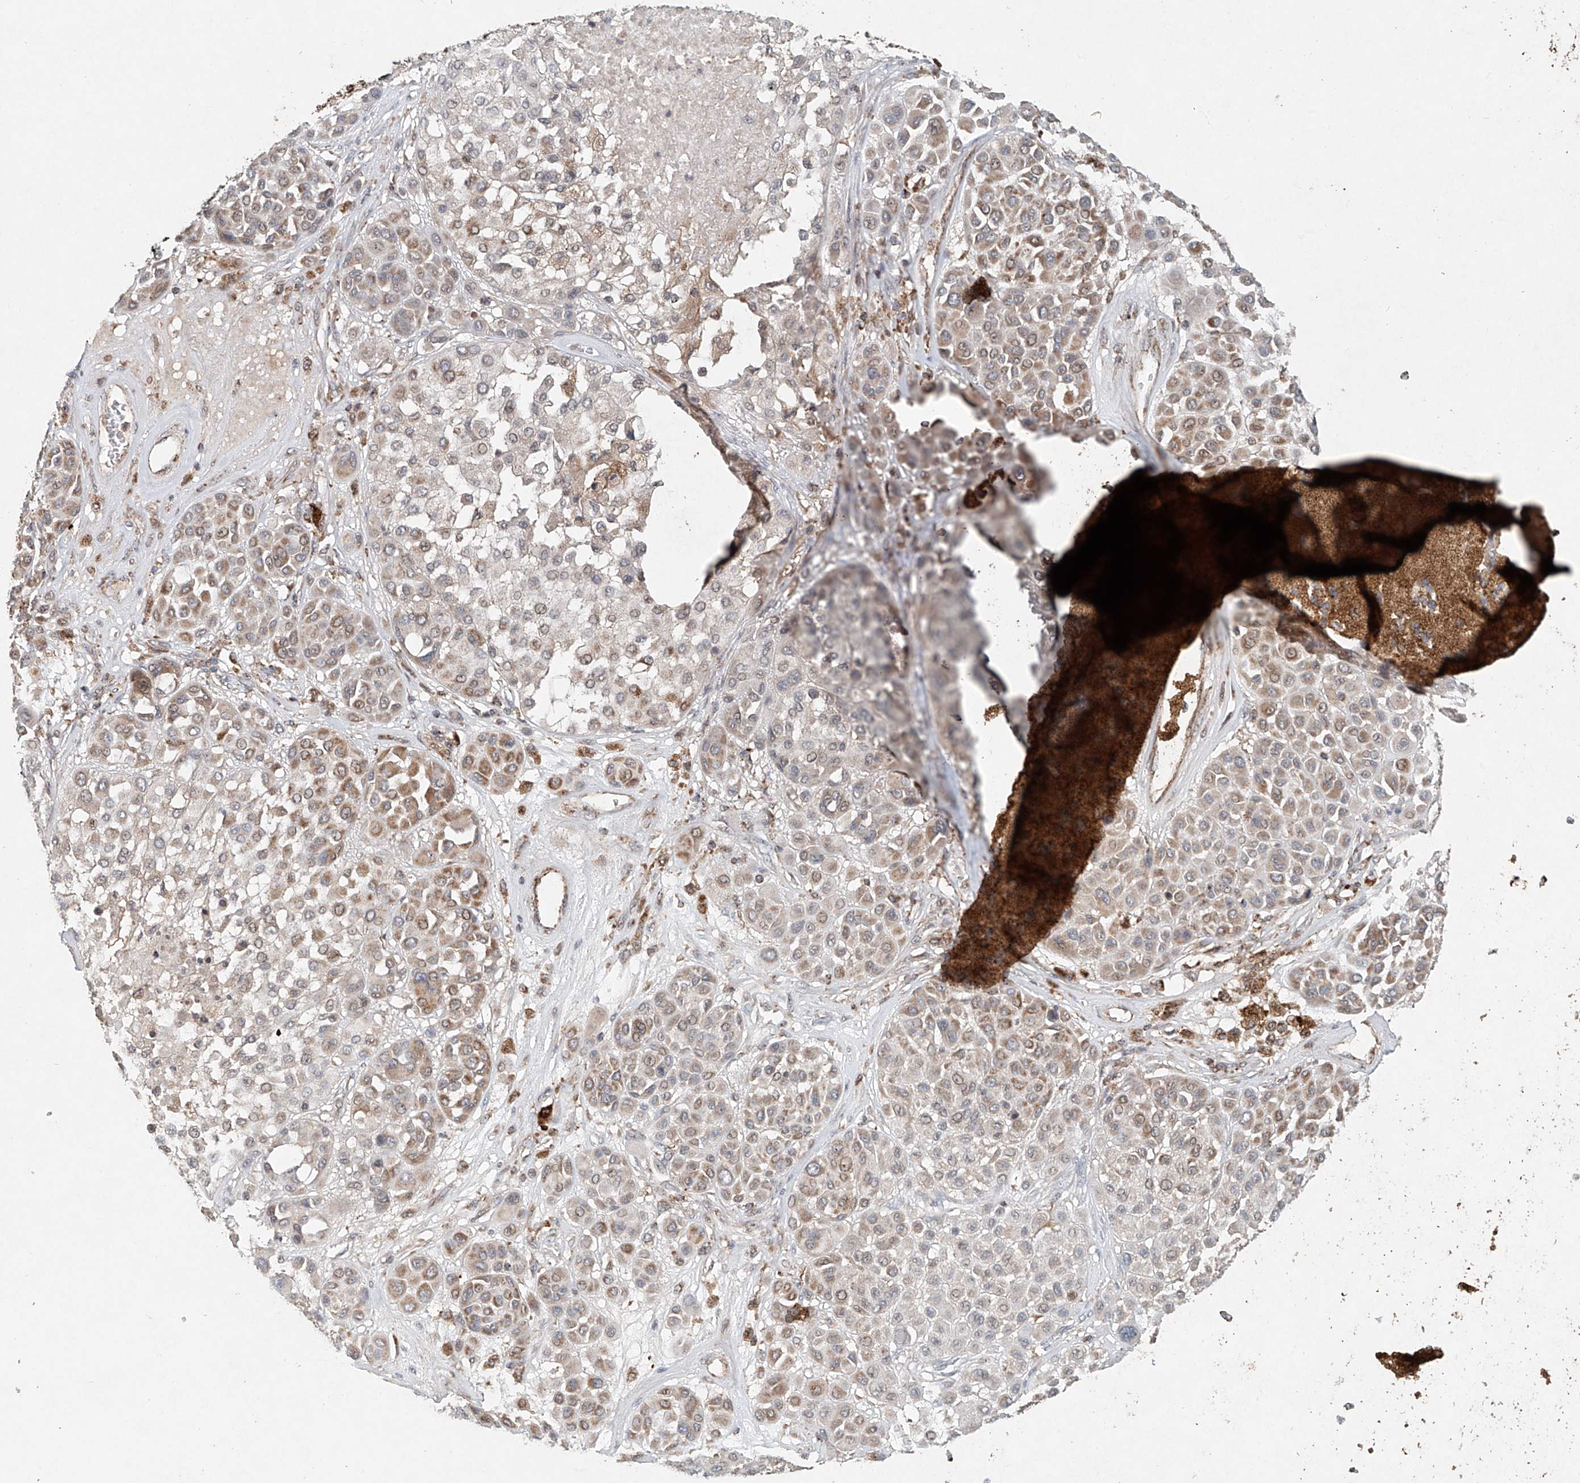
{"staining": {"intensity": "moderate", "quantity": "25%-75%", "location": "cytoplasmic/membranous"}, "tissue": "melanoma", "cell_type": "Tumor cells", "image_type": "cancer", "snomed": [{"axis": "morphology", "description": "Malignant melanoma, Metastatic site"}, {"axis": "topography", "description": "Soft tissue"}], "caption": "A brown stain highlights moderate cytoplasmic/membranous staining of a protein in malignant melanoma (metastatic site) tumor cells.", "gene": "DCAF11", "patient": {"sex": "male", "age": 41}}